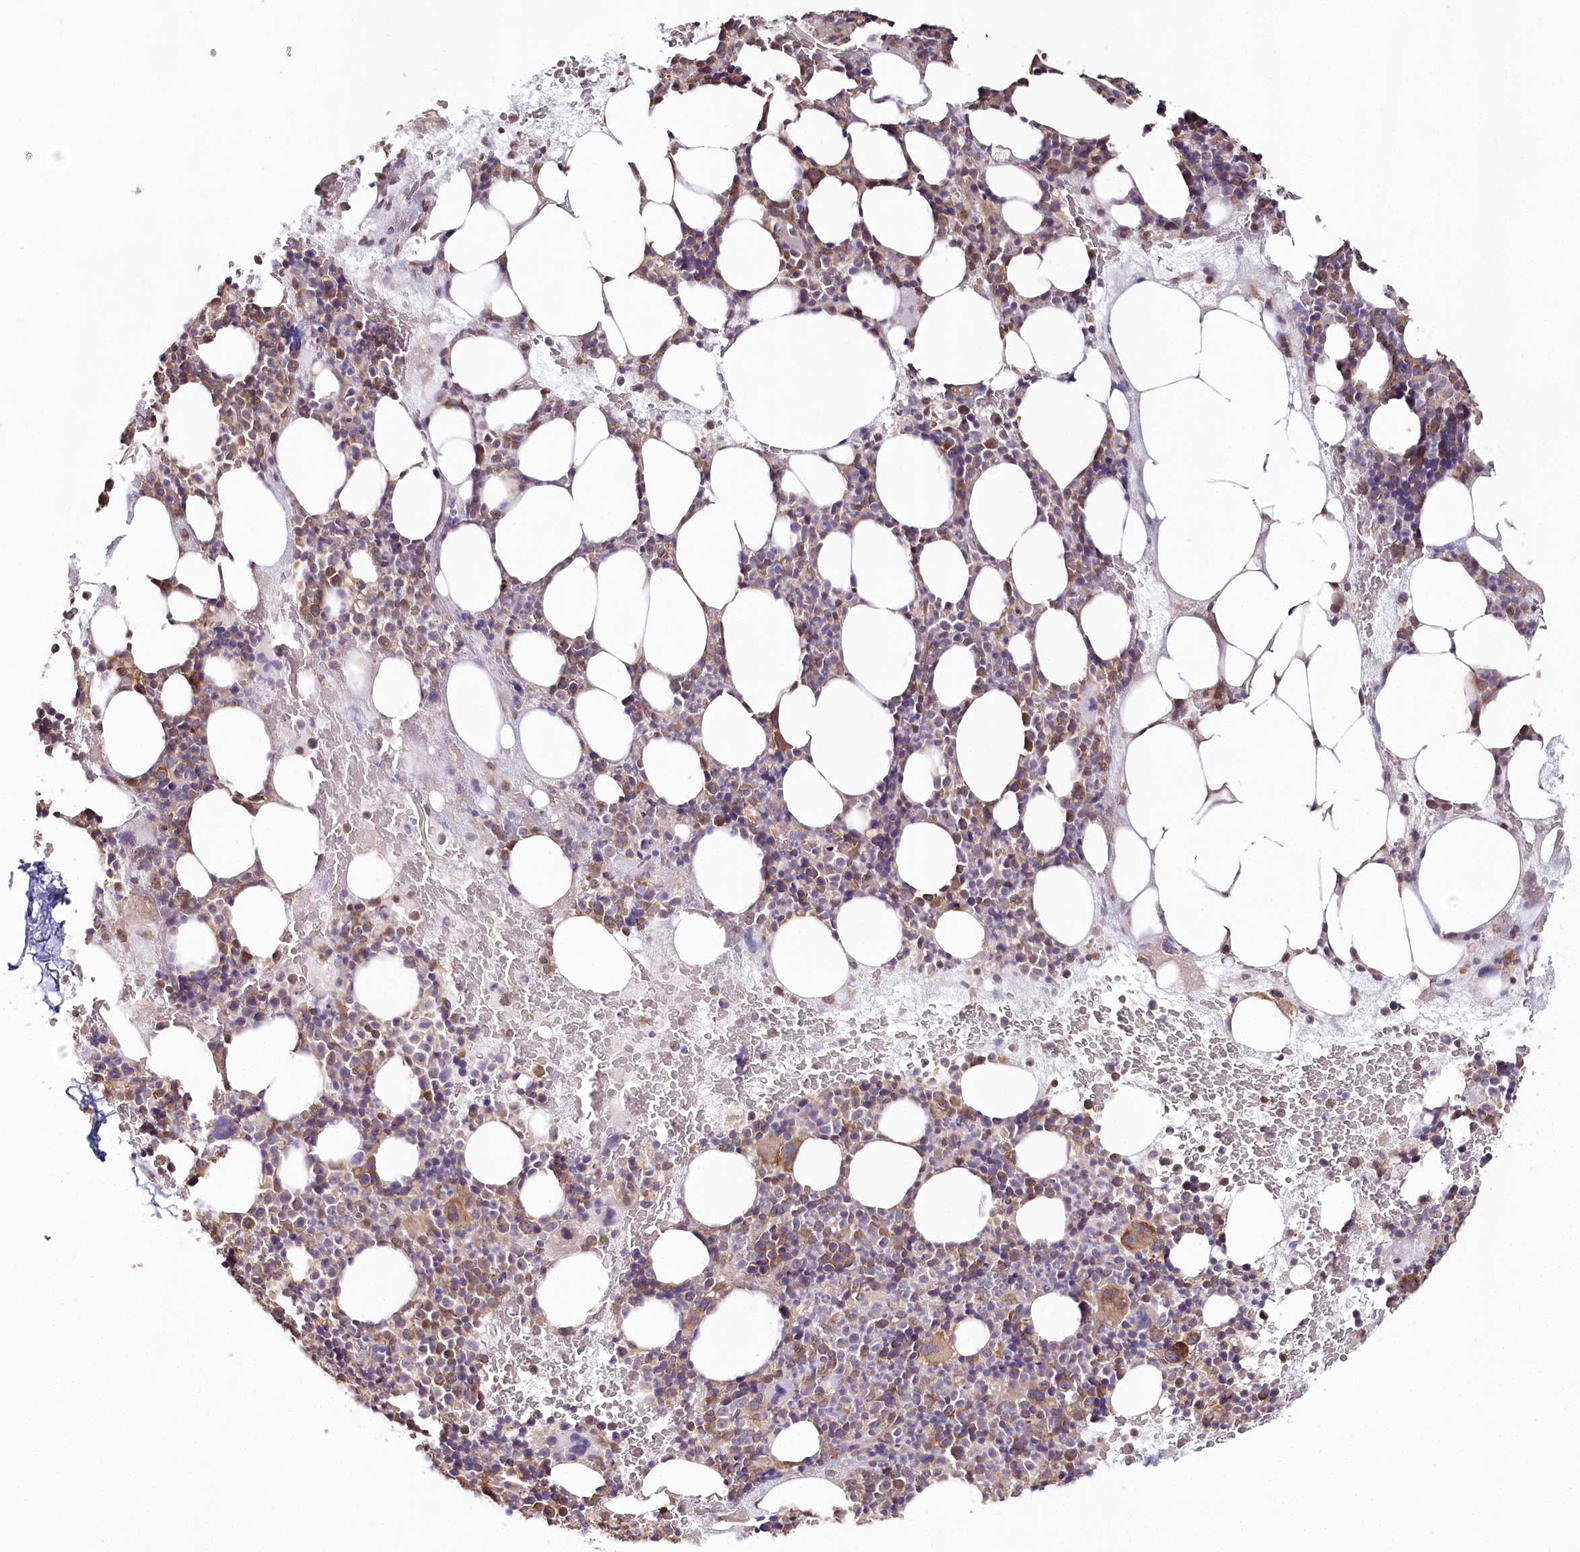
{"staining": {"intensity": "moderate", "quantity": "25%-75%", "location": "cytoplasmic/membranous"}, "tissue": "bone marrow", "cell_type": "Hematopoietic cells", "image_type": "normal", "snomed": [{"axis": "morphology", "description": "Normal tissue, NOS"}, {"axis": "topography", "description": "Bone marrow"}], "caption": "IHC of unremarkable bone marrow shows medium levels of moderate cytoplasmic/membranous staining in about 25%-75% of hematopoietic cells.", "gene": "OTUD4", "patient": {"sex": "male", "age": 89}}